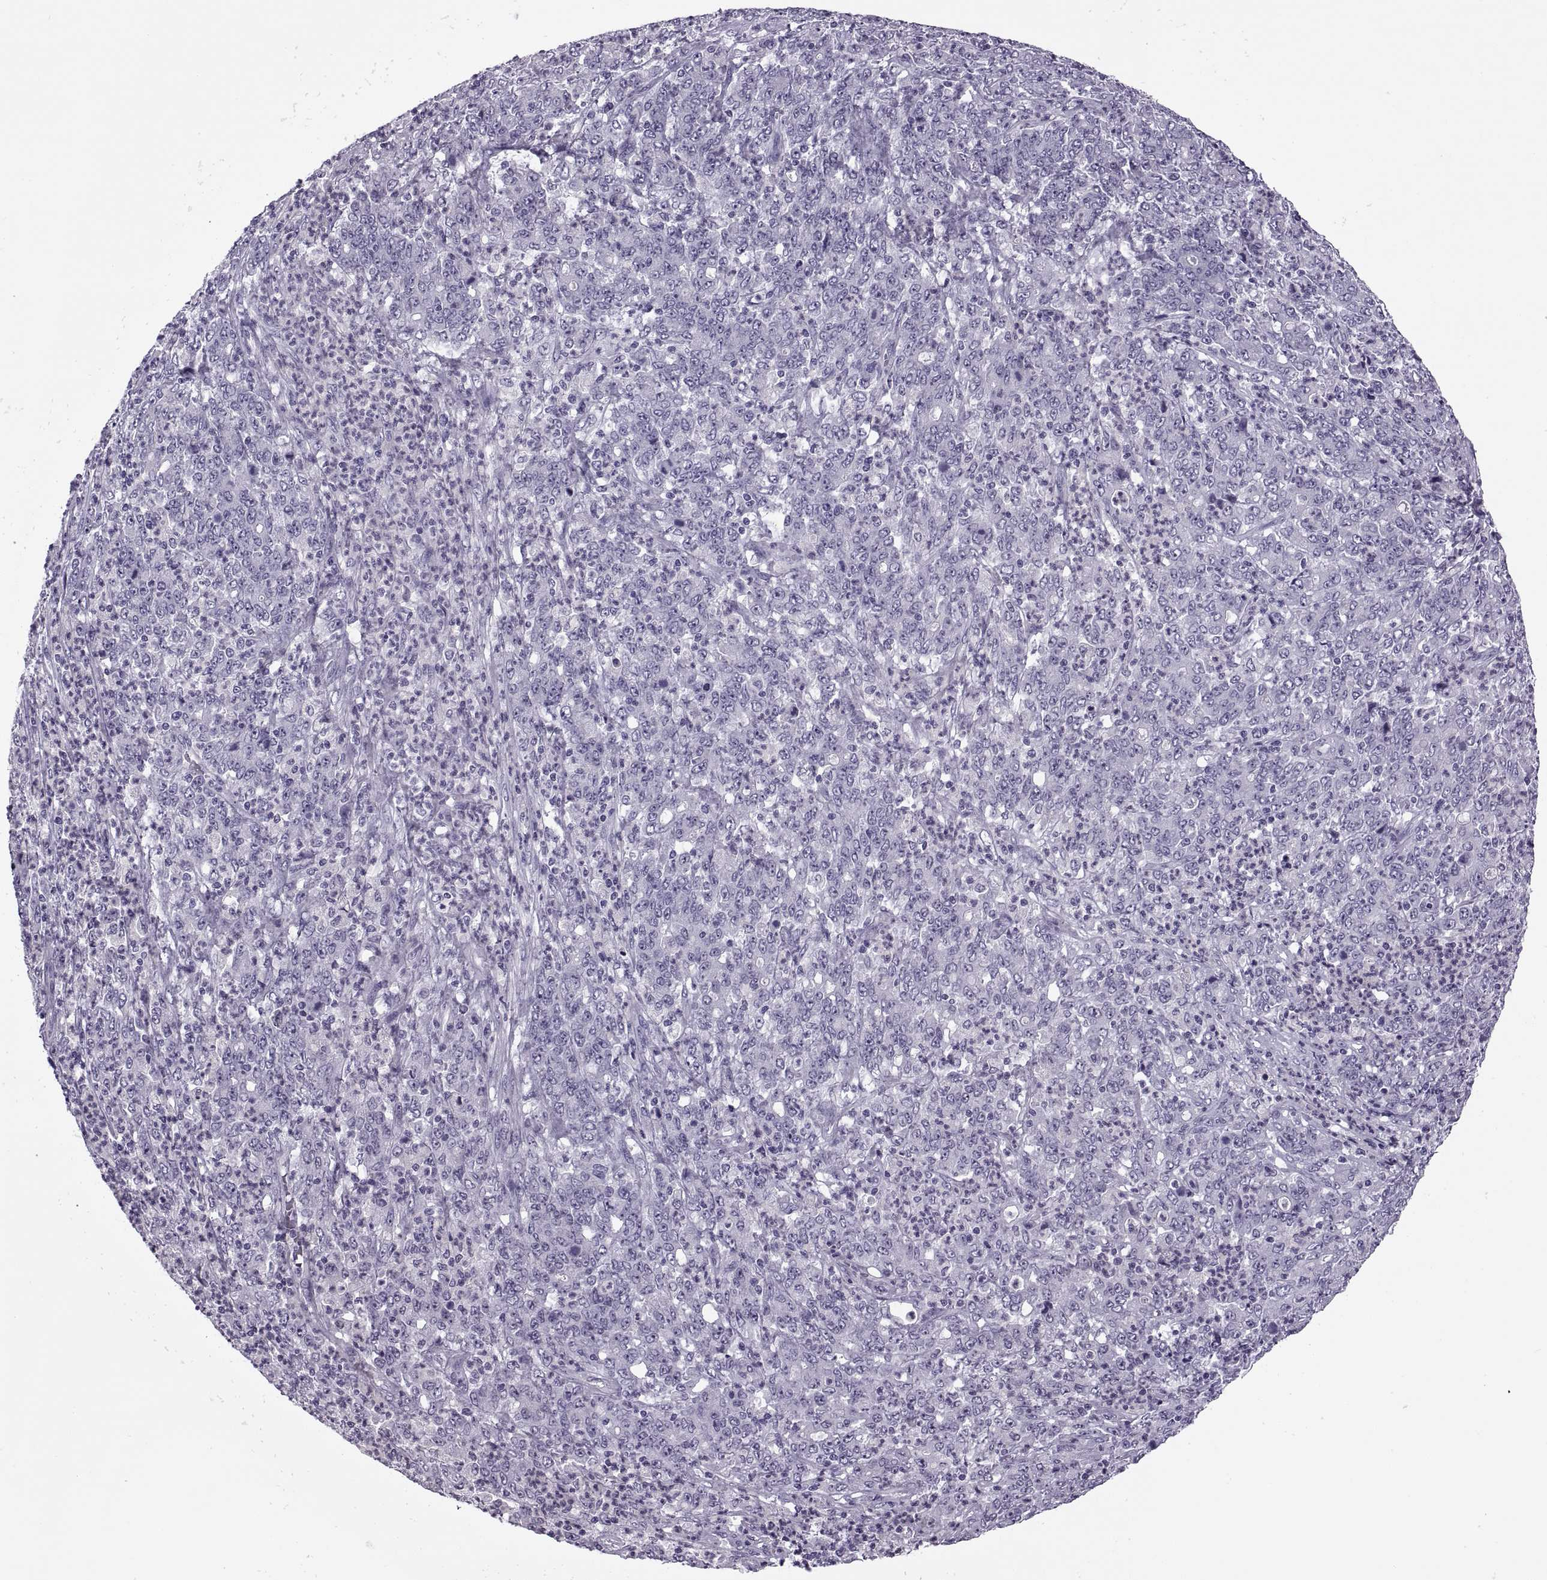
{"staining": {"intensity": "negative", "quantity": "none", "location": "none"}, "tissue": "stomach cancer", "cell_type": "Tumor cells", "image_type": "cancer", "snomed": [{"axis": "morphology", "description": "Adenocarcinoma, NOS"}, {"axis": "topography", "description": "Stomach, lower"}], "caption": "Tumor cells are negative for brown protein staining in adenocarcinoma (stomach).", "gene": "FAM24A", "patient": {"sex": "female", "age": 71}}